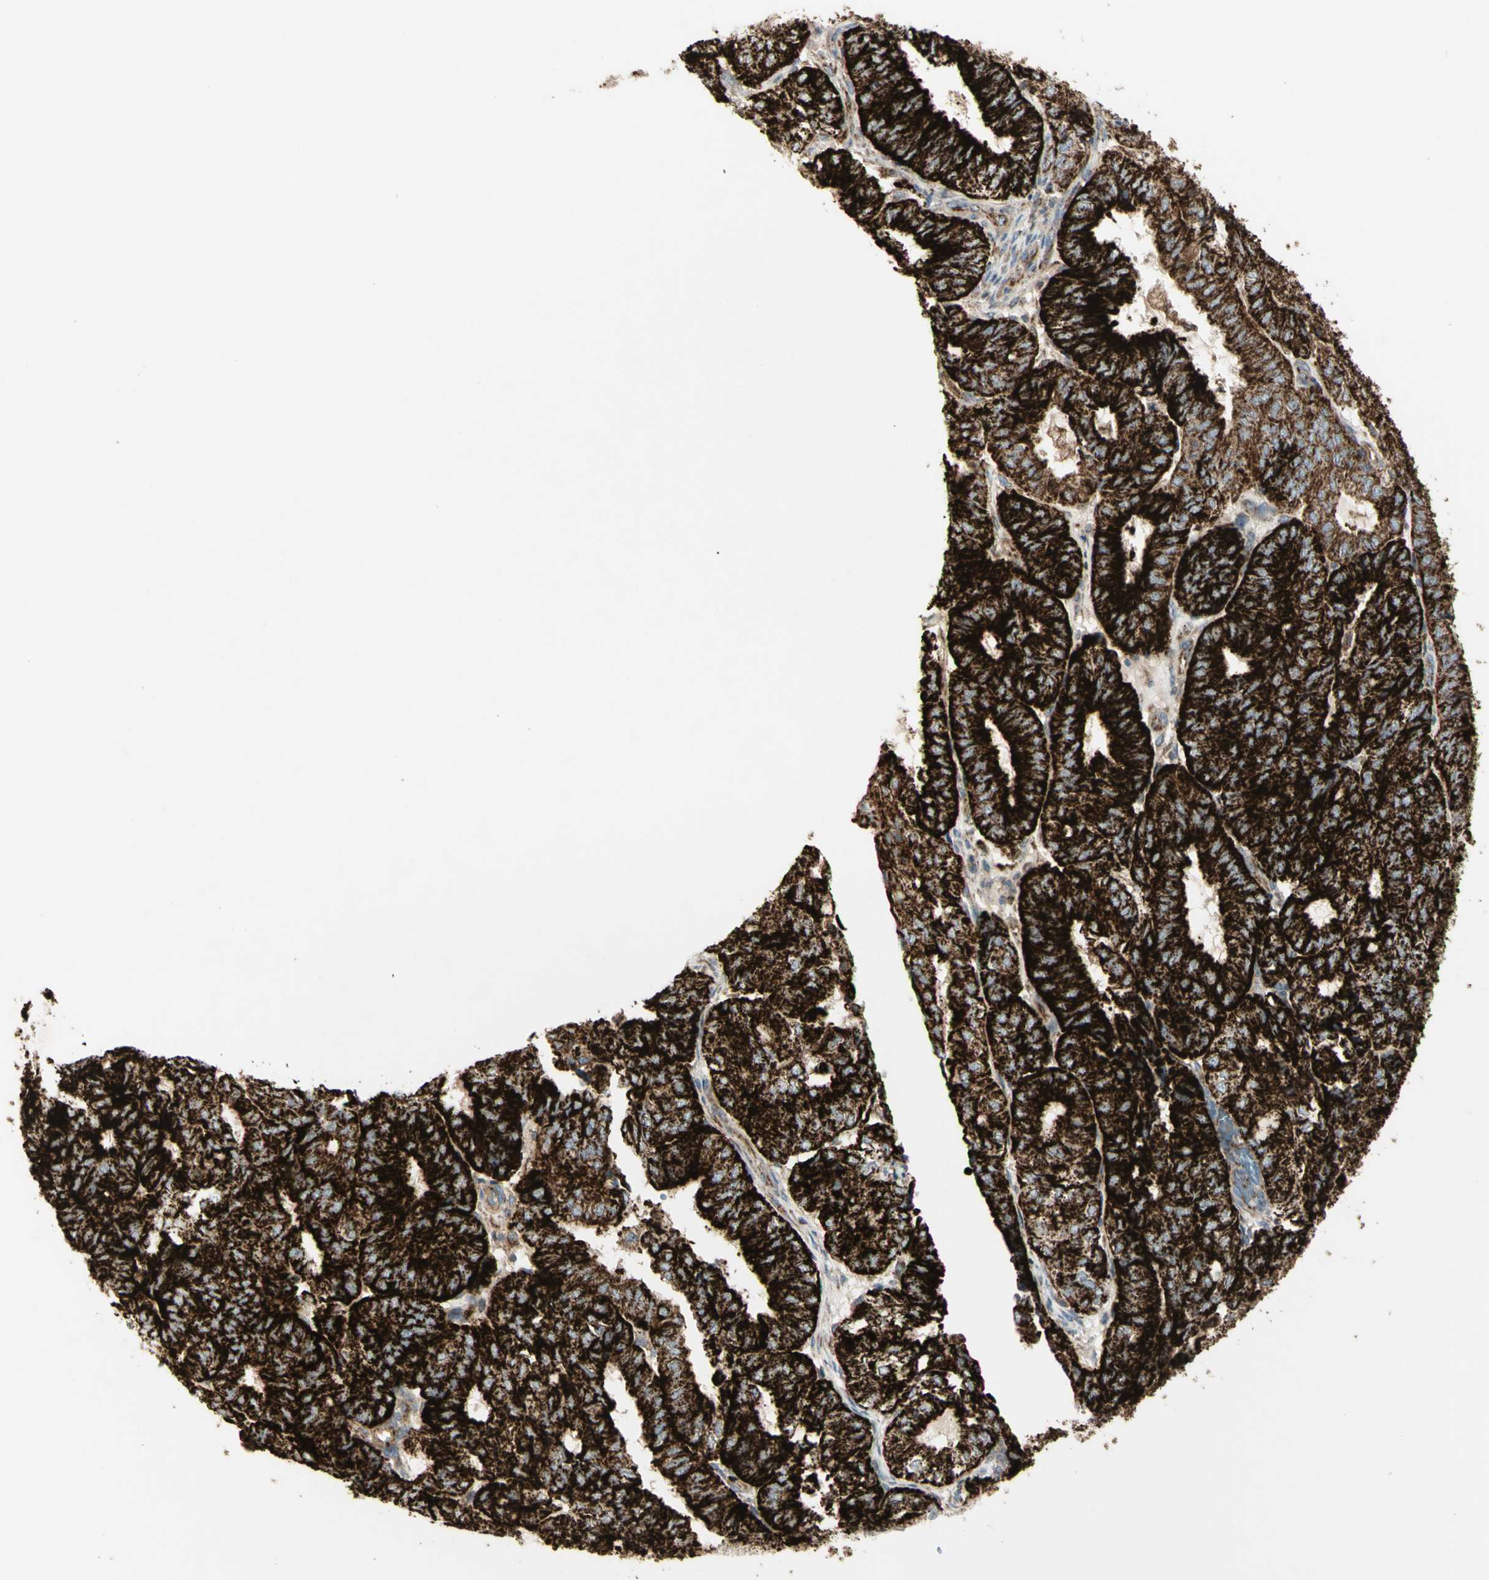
{"staining": {"intensity": "strong", "quantity": ">75%", "location": "cytoplasmic/membranous"}, "tissue": "endometrial cancer", "cell_type": "Tumor cells", "image_type": "cancer", "snomed": [{"axis": "morphology", "description": "Adenocarcinoma, NOS"}, {"axis": "topography", "description": "Uterus"}], "caption": "Human adenocarcinoma (endometrial) stained with a brown dye demonstrates strong cytoplasmic/membranous positive staining in about >75% of tumor cells.", "gene": "CYB5R1", "patient": {"sex": "female", "age": 60}}